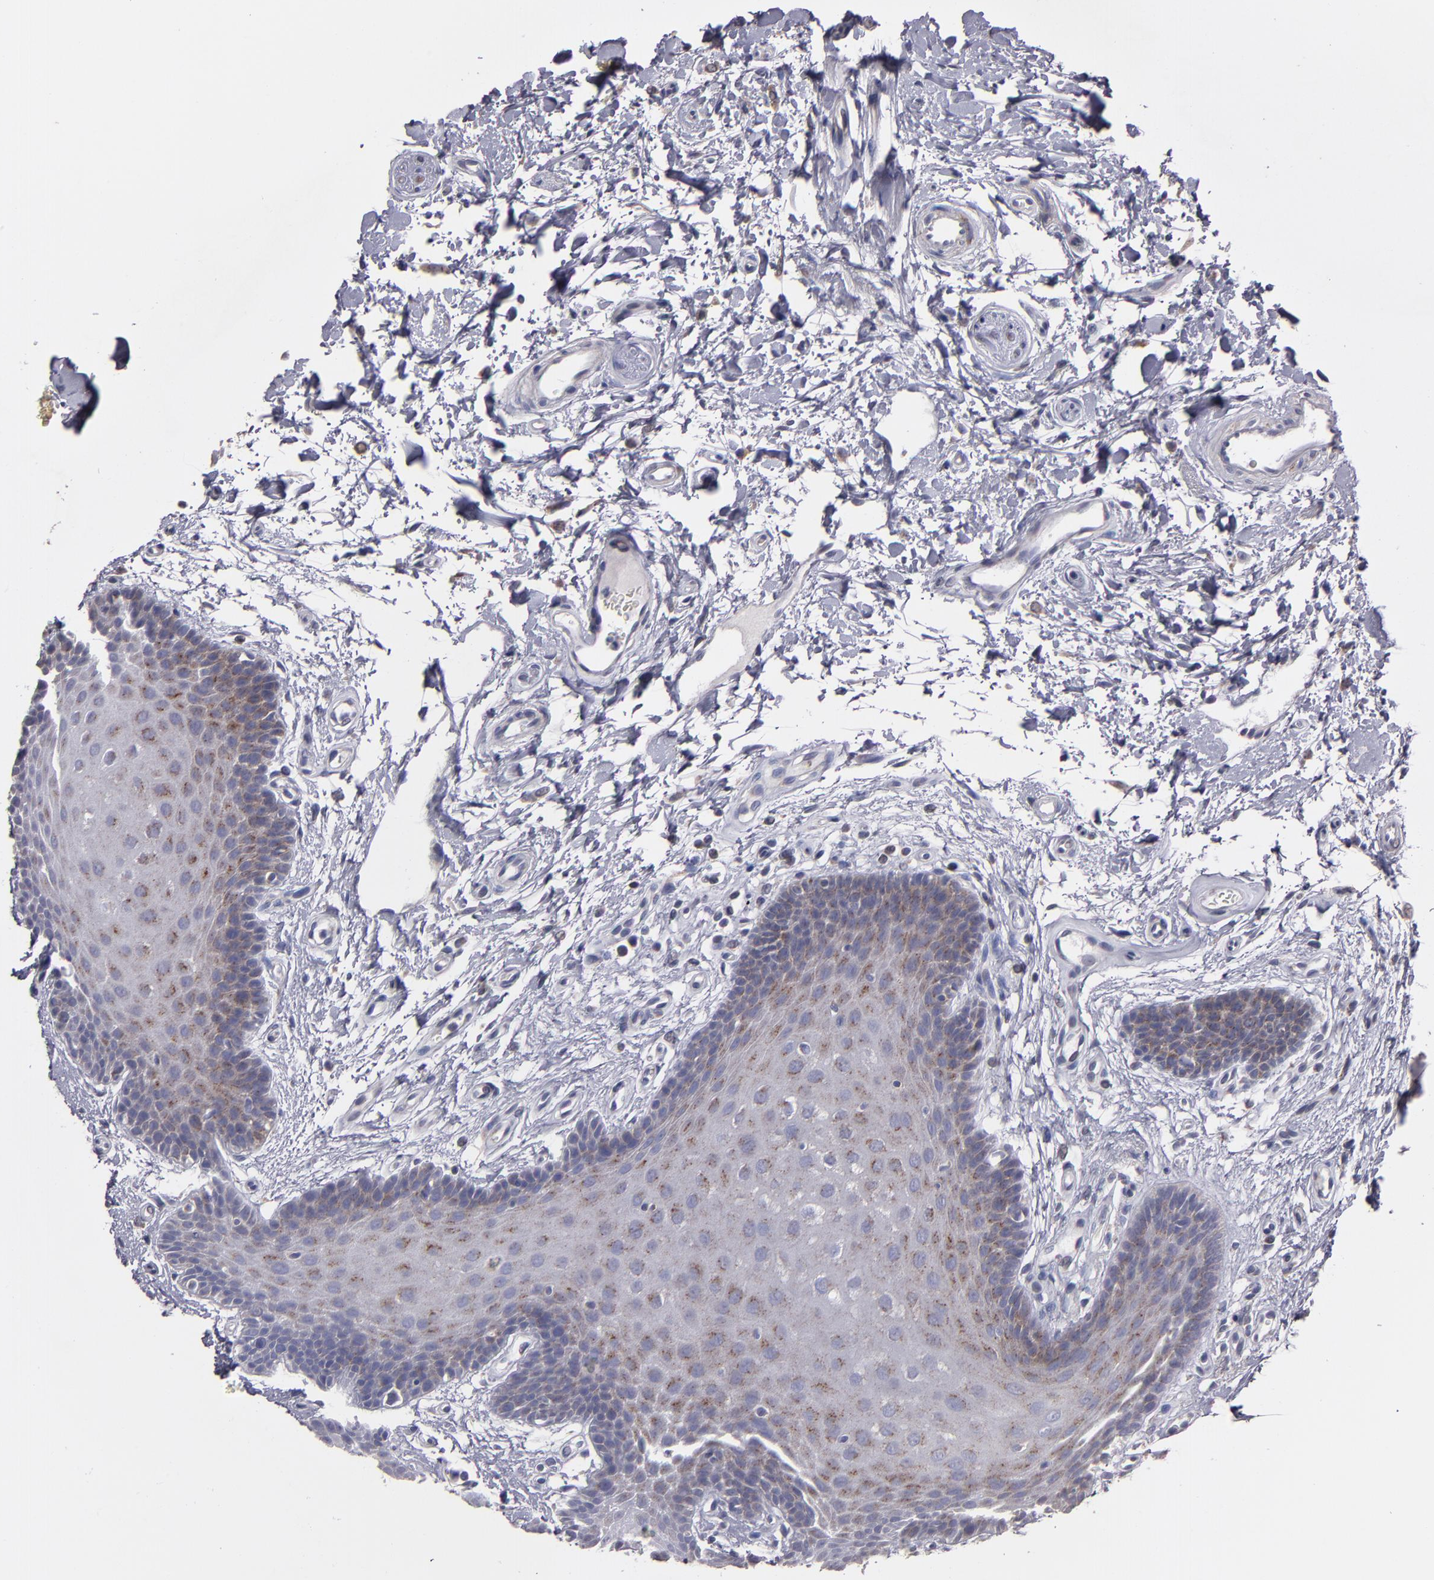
{"staining": {"intensity": "weak", "quantity": "25%-75%", "location": "cytoplasmic/membranous"}, "tissue": "oral mucosa", "cell_type": "Squamous epithelial cells", "image_type": "normal", "snomed": [{"axis": "morphology", "description": "Normal tissue, NOS"}, {"axis": "topography", "description": "Oral tissue"}], "caption": "A brown stain labels weak cytoplasmic/membranous staining of a protein in squamous epithelial cells of normal human oral mucosa.", "gene": "CLTA", "patient": {"sex": "male", "age": 62}}